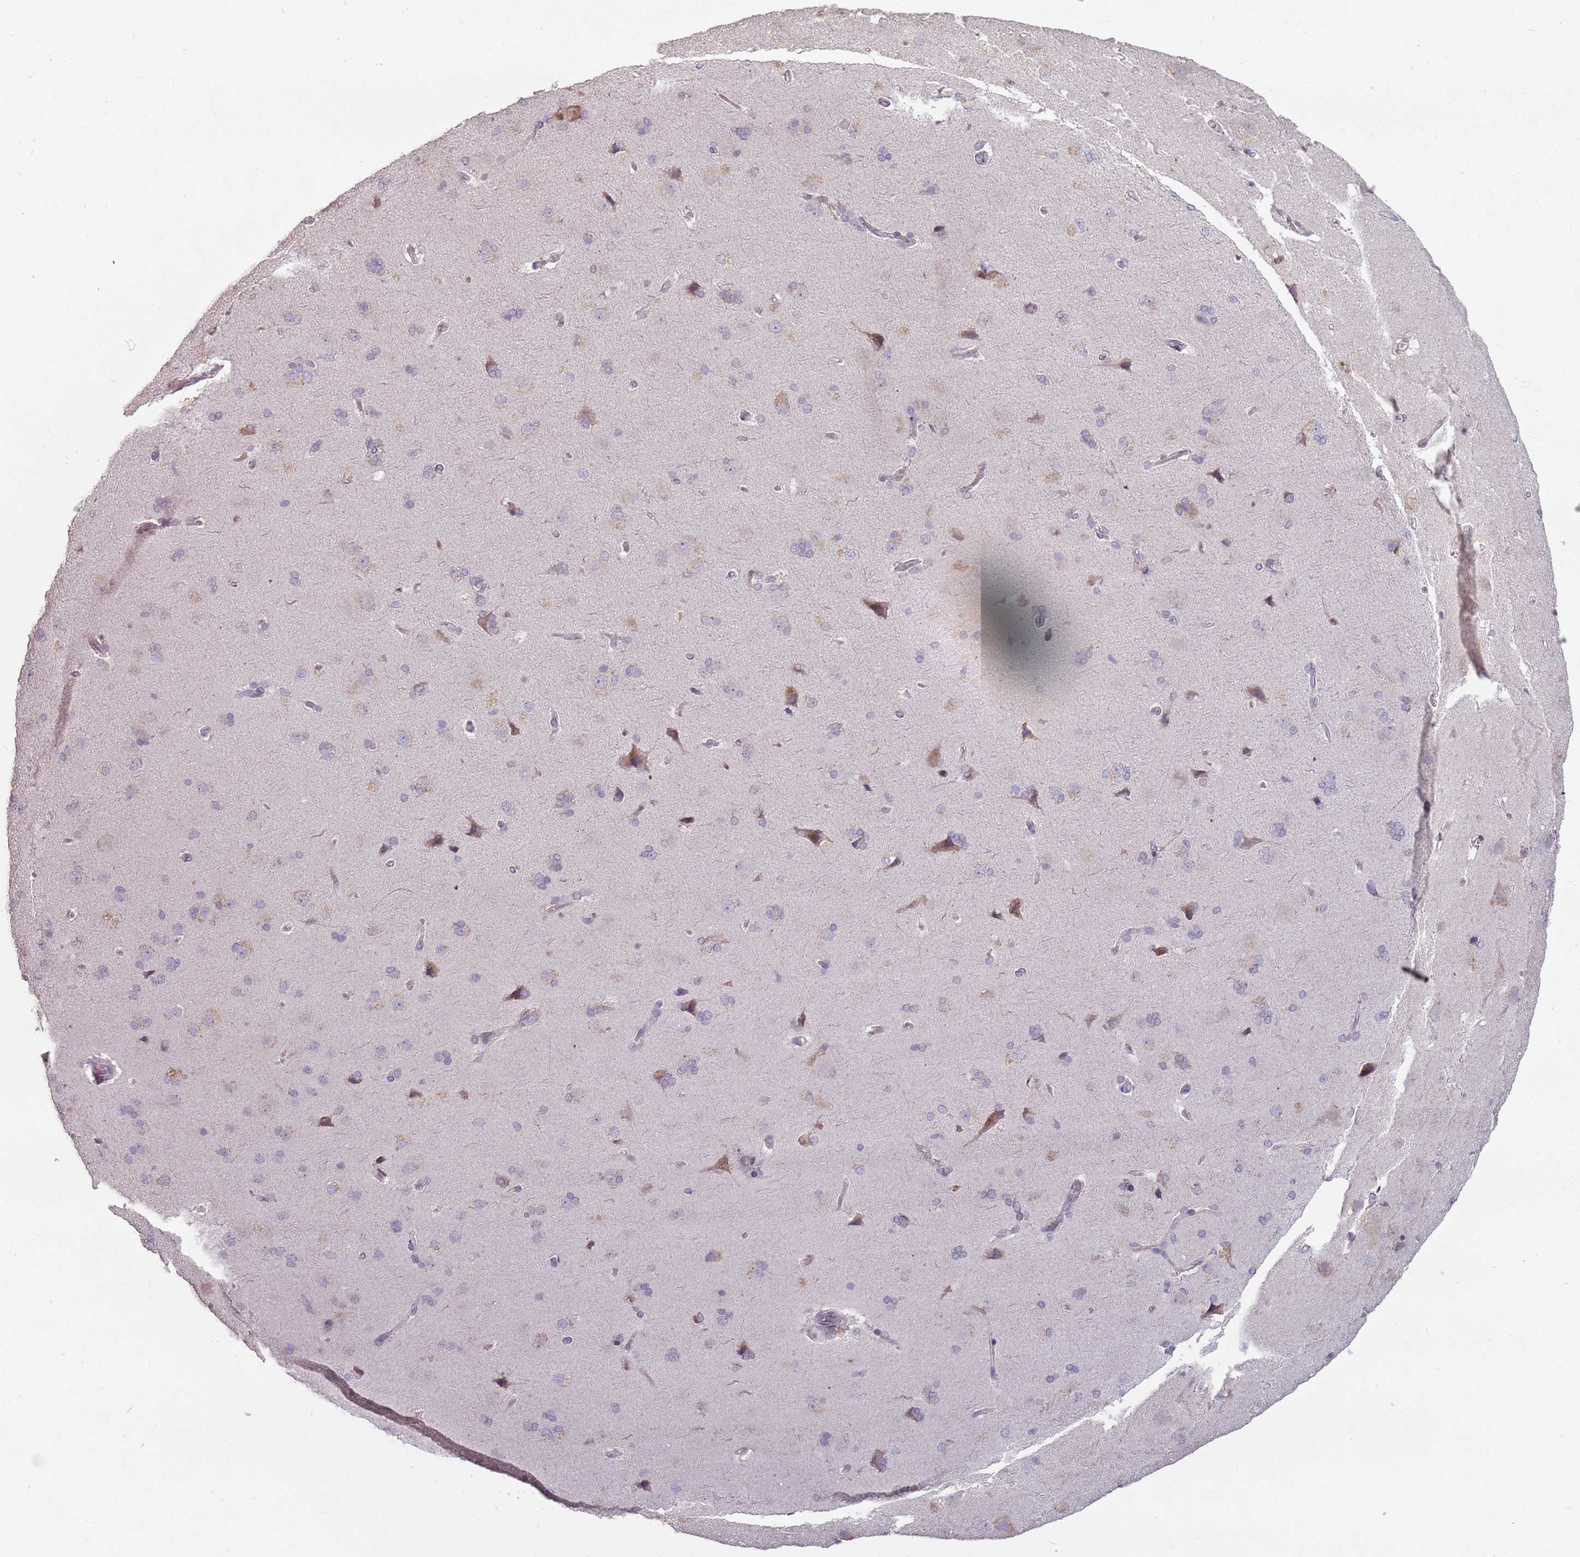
{"staining": {"intensity": "negative", "quantity": "none", "location": "none"}, "tissue": "cerebral cortex", "cell_type": "Endothelial cells", "image_type": "normal", "snomed": [{"axis": "morphology", "description": "Normal tissue, NOS"}, {"axis": "topography", "description": "Cerebral cortex"}], "caption": "The immunohistochemistry micrograph has no significant positivity in endothelial cells of cerebral cortex.", "gene": "RPS9", "patient": {"sex": "male", "age": 62}}